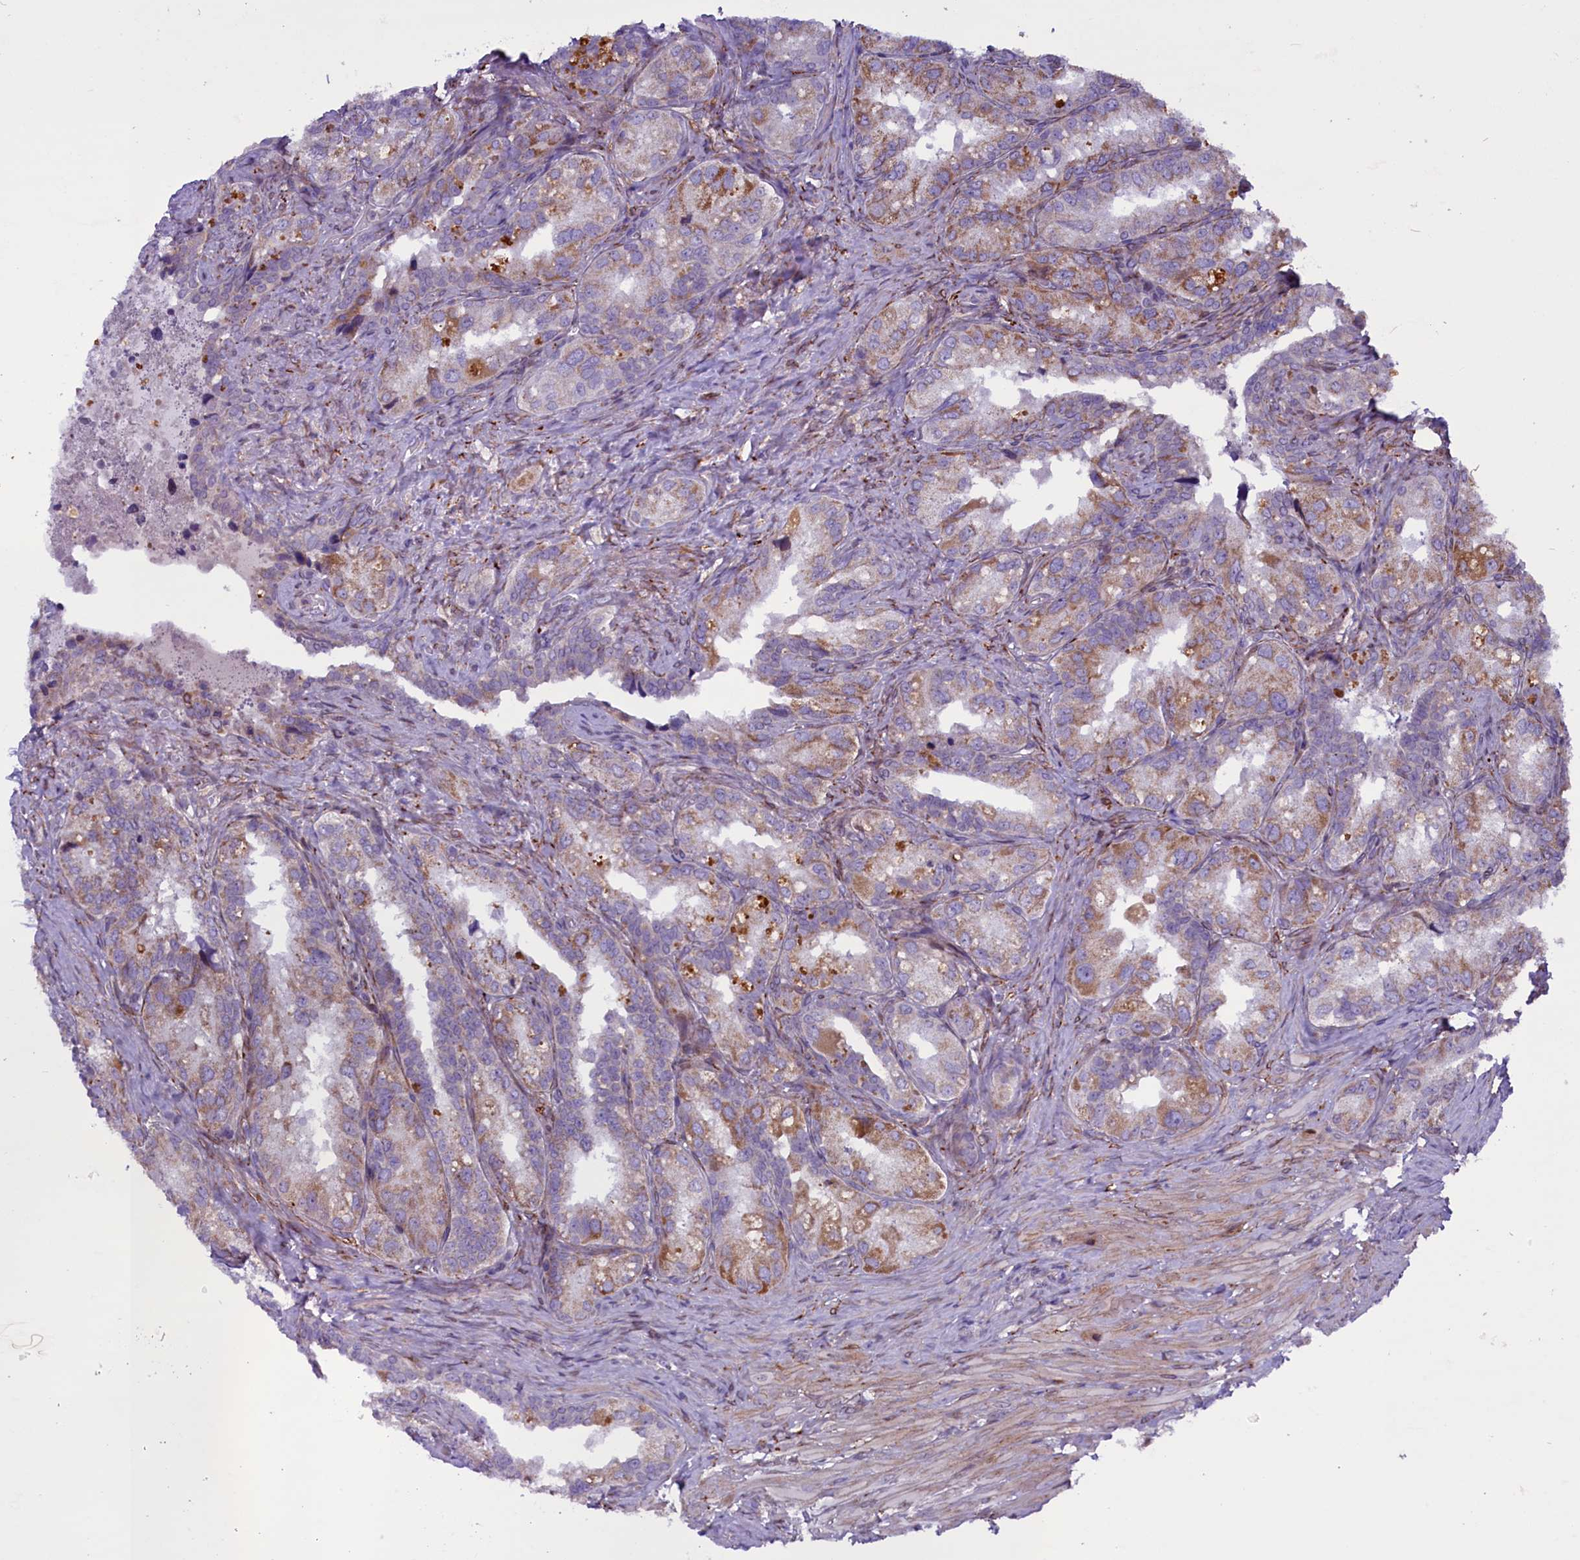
{"staining": {"intensity": "moderate", "quantity": "25%-75%", "location": "cytoplasmic/membranous"}, "tissue": "seminal vesicle", "cell_type": "Glandular cells", "image_type": "normal", "snomed": [{"axis": "morphology", "description": "Normal tissue, NOS"}, {"axis": "topography", "description": "Seminal veicle"}, {"axis": "topography", "description": "Peripheral nerve tissue"}], "caption": "Moderate cytoplasmic/membranous expression for a protein is identified in approximately 25%-75% of glandular cells of normal seminal vesicle using IHC.", "gene": "MIEF2", "patient": {"sex": "male", "age": 67}}